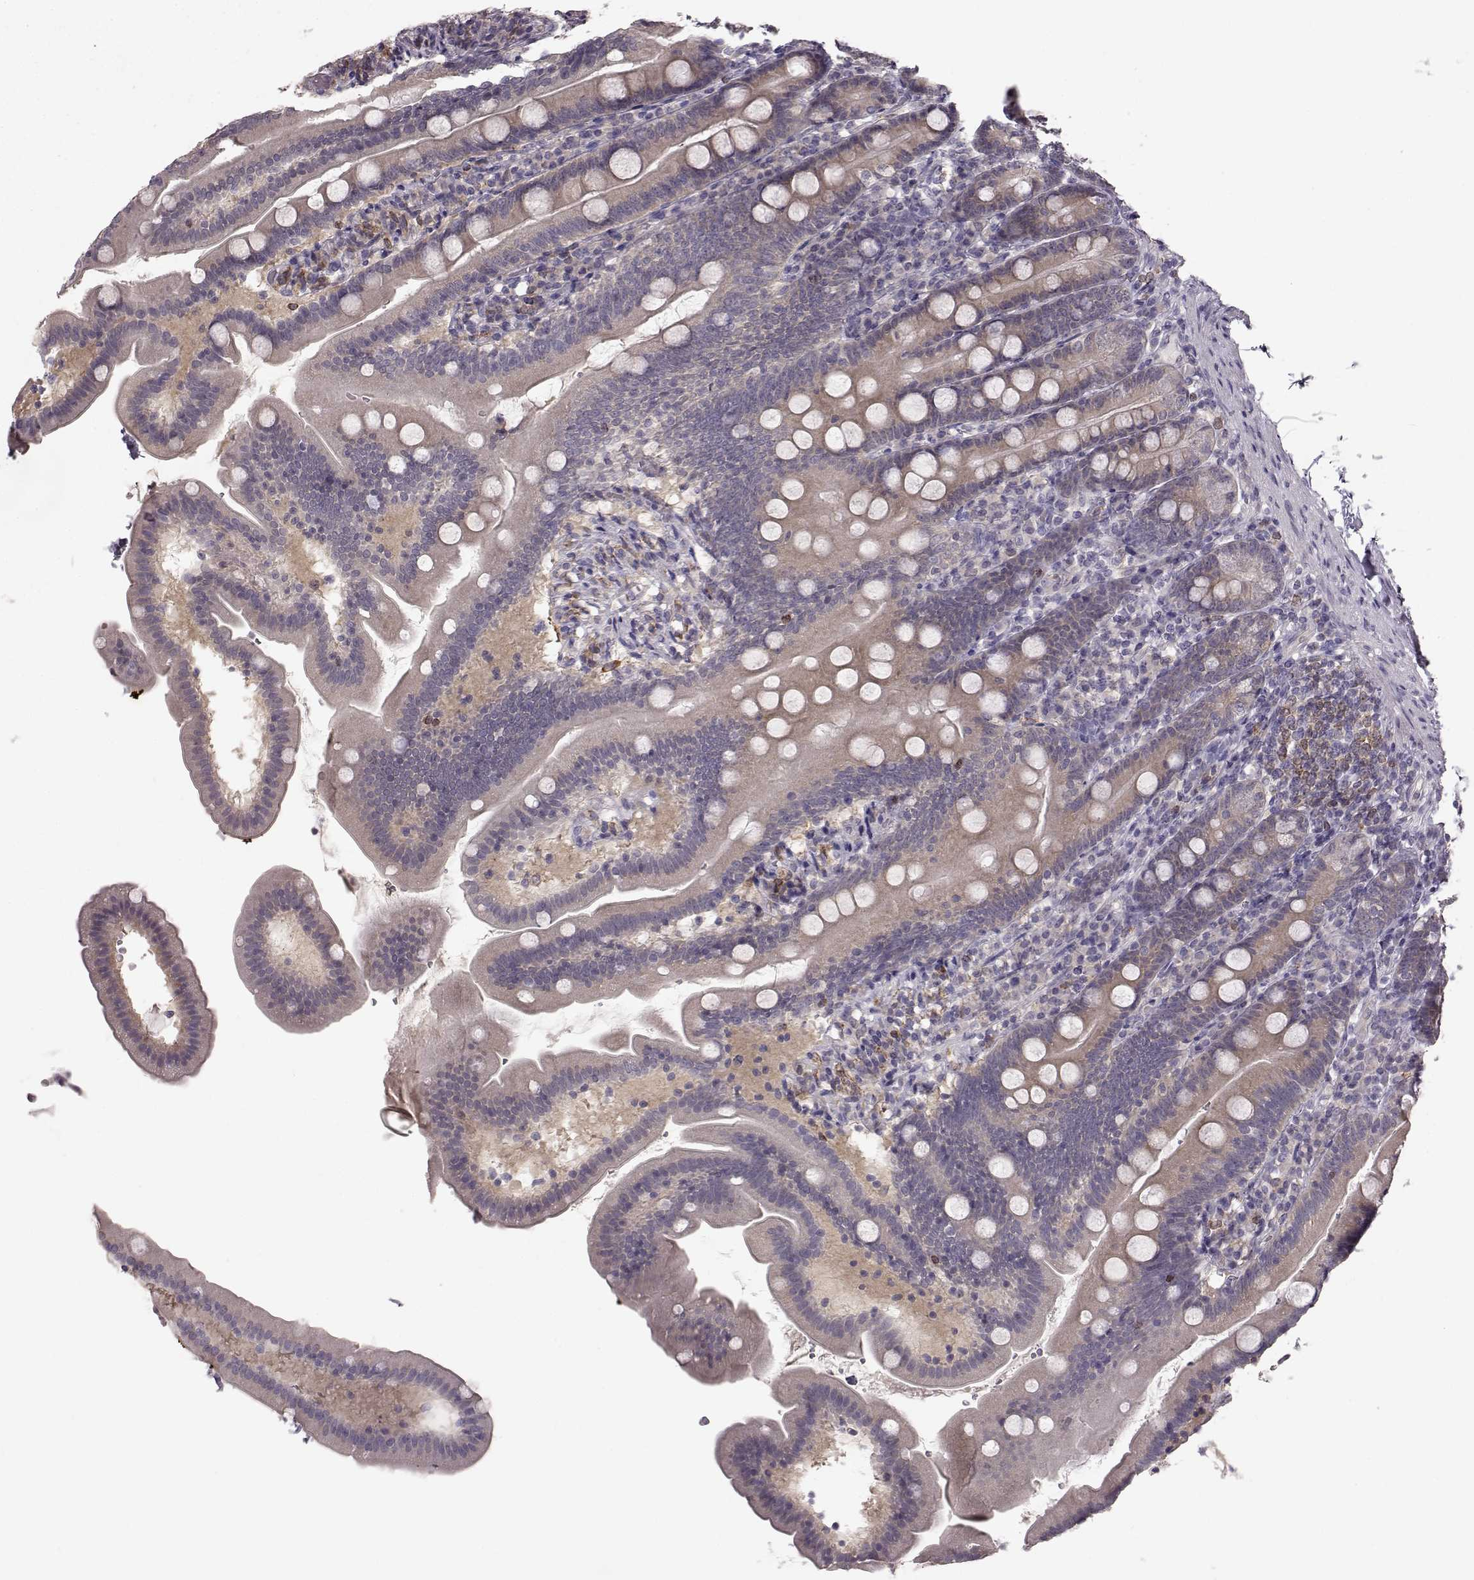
{"staining": {"intensity": "weak", "quantity": ">75%", "location": "cytoplasmic/membranous"}, "tissue": "duodenum", "cell_type": "Glandular cells", "image_type": "normal", "snomed": [{"axis": "morphology", "description": "Normal tissue, NOS"}, {"axis": "topography", "description": "Duodenum"}], "caption": "Protein positivity by immunohistochemistry exhibits weak cytoplasmic/membranous staining in about >75% of glandular cells in unremarkable duodenum.", "gene": "SPAG17", "patient": {"sex": "female", "age": 67}}